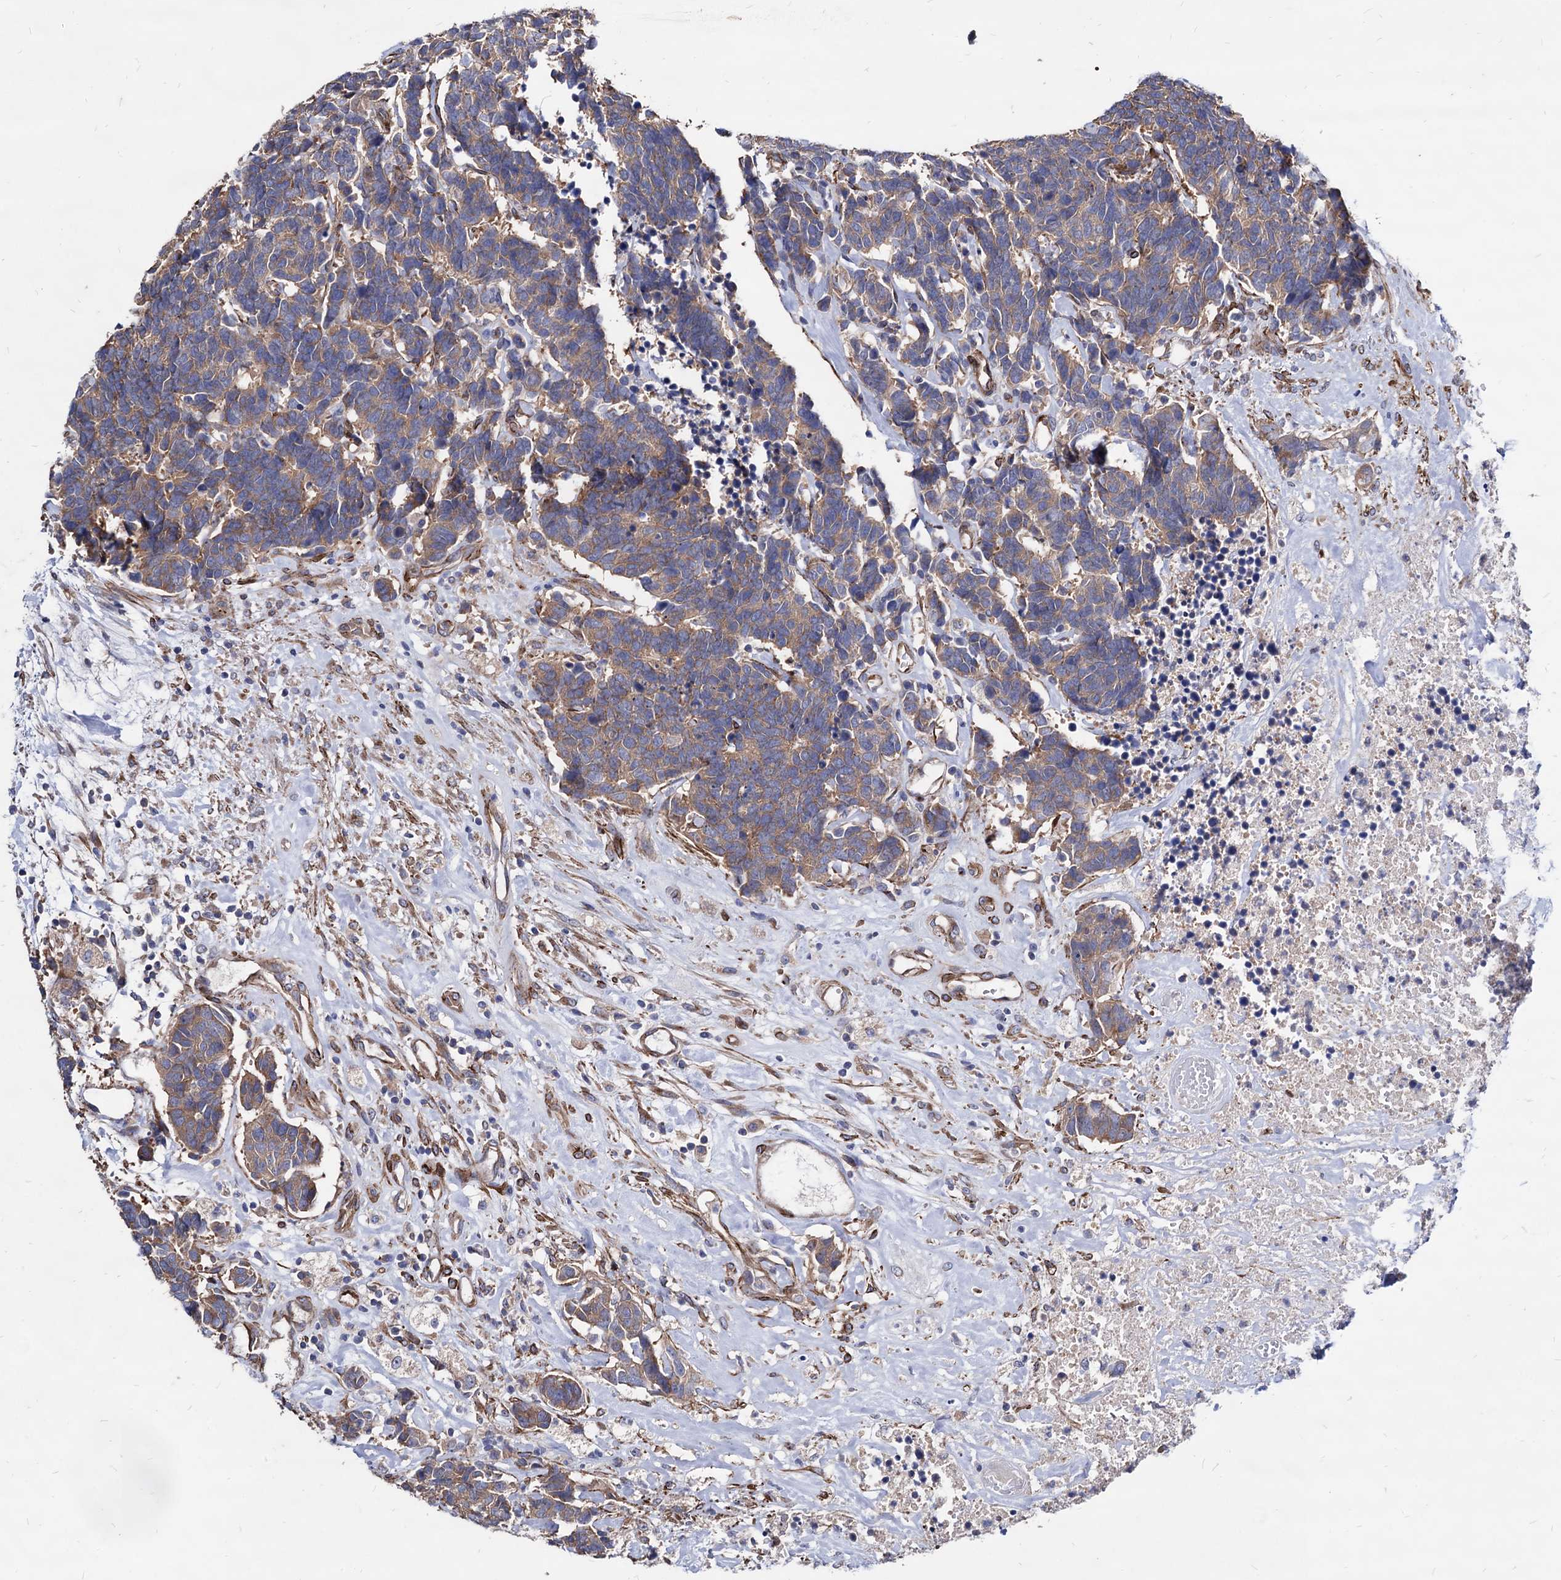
{"staining": {"intensity": "moderate", "quantity": "25%-75%", "location": "cytoplasmic/membranous"}, "tissue": "carcinoid", "cell_type": "Tumor cells", "image_type": "cancer", "snomed": [{"axis": "morphology", "description": "Carcinoma, NOS"}, {"axis": "morphology", "description": "Carcinoid, malignant, NOS"}, {"axis": "topography", "description": "Urinary bladder"}], "caption": "IHC of human carcinoma shows medium levels of moderate cytoplasmic/membranous expression in approximately 25%-75% of tumor cells.", "gene": "WDR11", "patient": {"sex": "male", "age": 57}}